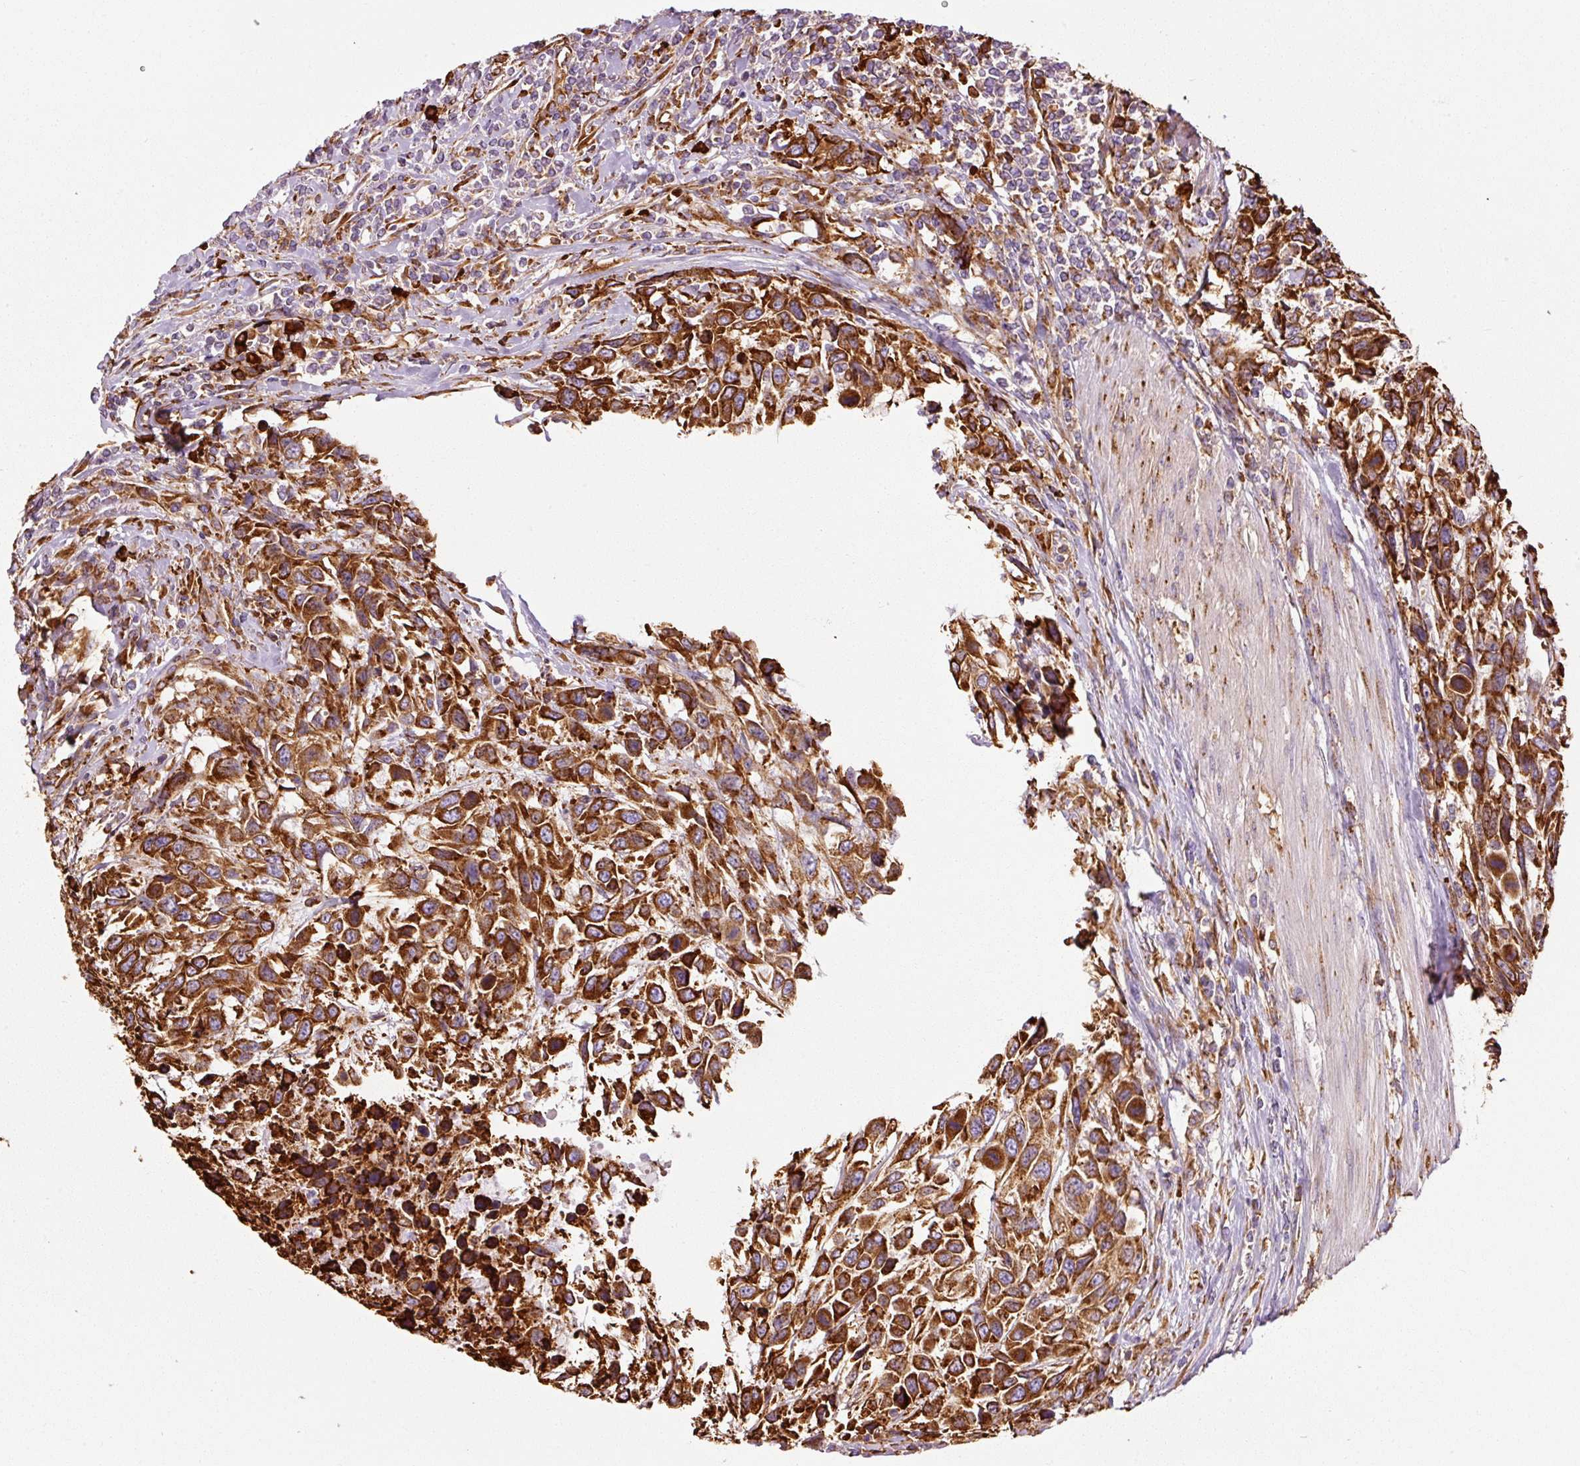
{"staining": {"intensity": "strong", "quantity": ">75%", "location": "cytoplasmic/membranous"}, "tissue": "urothelial cancer", "cell_type": "Tumor cells", "image_type": "cancer", "snomed": [{"axis": "morphology", "description": "Urothelial carcinoma, High grade"}, {"axis": "topography", "description": "Urinary bladder"}], "caption": "Protein analysis of urothelial cancer tissue exhibits strong cytoplasmic/membranous positivity in approximately >75% of tumor cells. (DAB (3,3'-diaminobenzidine) = brown stain, brightfield microscopy at high magnification).", "gene": "KLC1", "patient": {"sex": "female", "age": 70}}